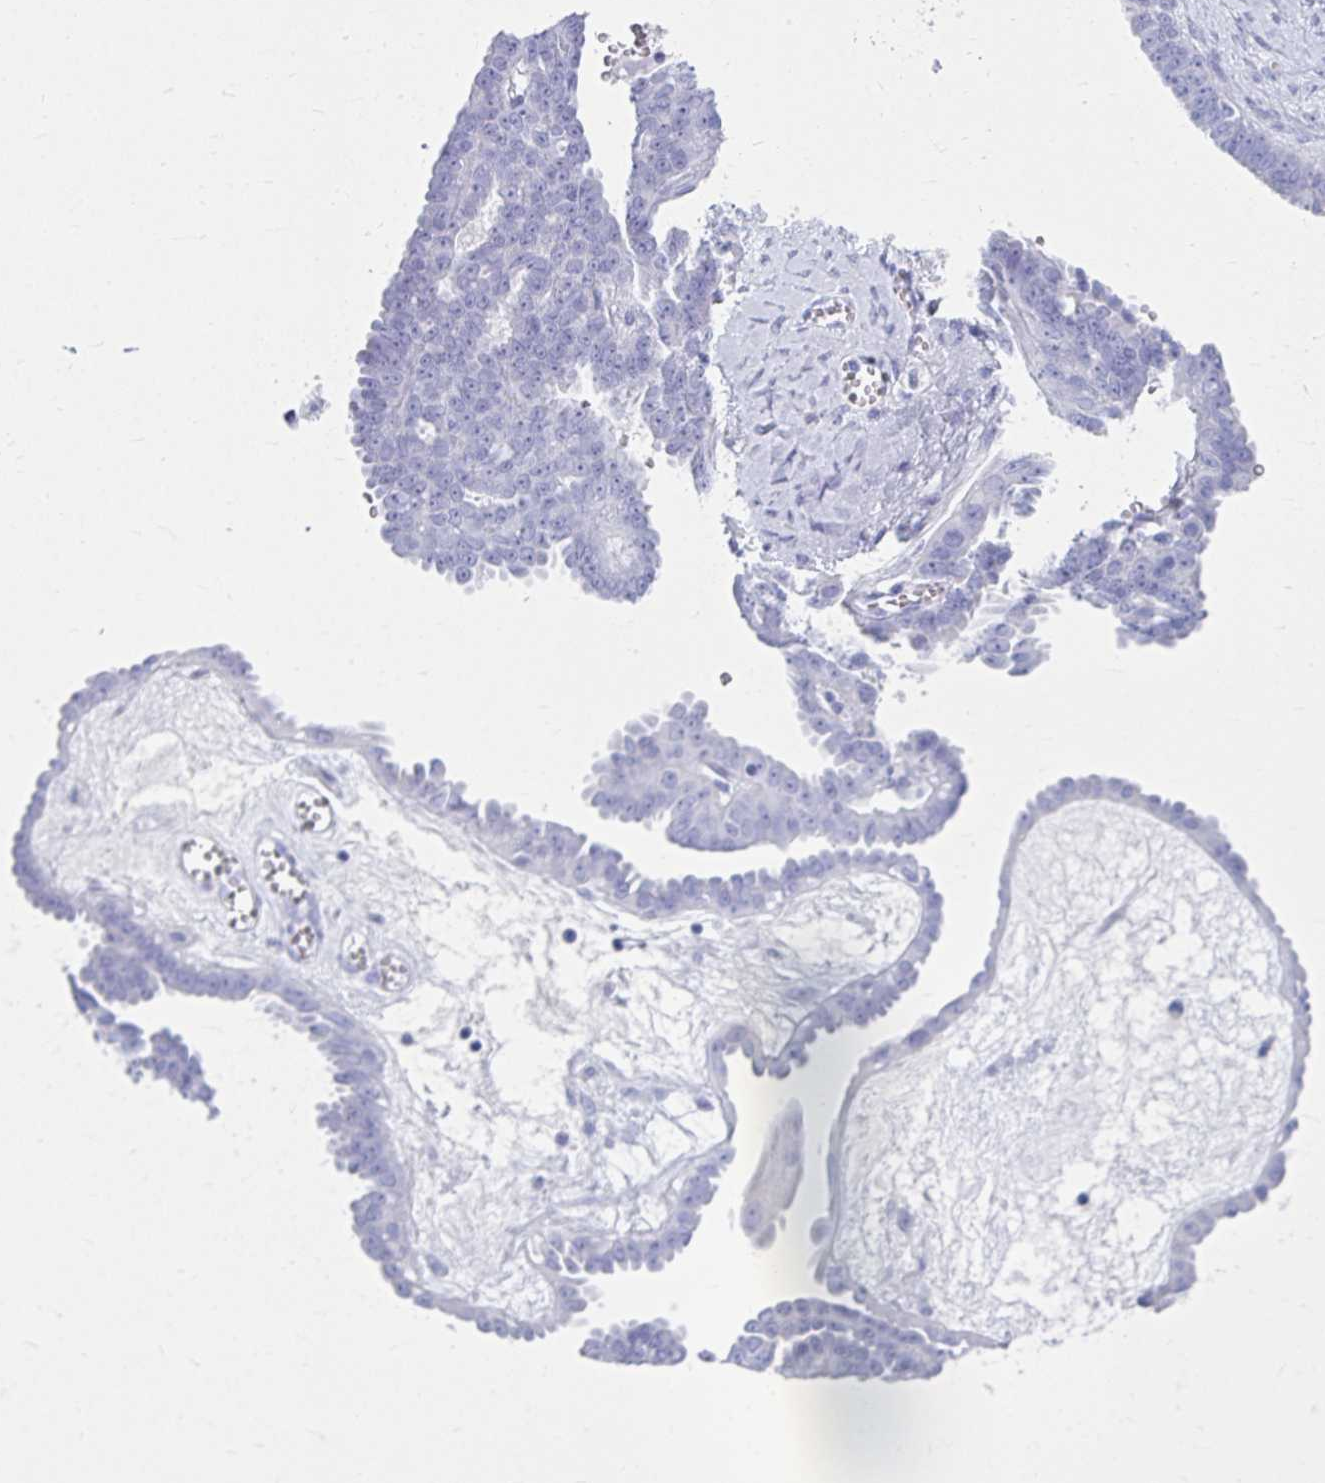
{"staining": {"intensity": "negative", "quantity": "none", "location": "none"}, "tissue": "ovarian cancer", "cell_type": "Tumor cells", "image_type": "cancer", "snomed": [{"axis": "morphology", "description": "Cystadenocarcinoma, serous, NOS"}, {"axis": "topography", "description": "Ovary"}], "caption": "DAB immunohistochemical staining of human ovarian cancer (serous cystadenocarcinoma) demonstrates no significant positivity in tumor cells.", "gene": "ATP4B", "patient": {"sex": "female", "age": 71}}